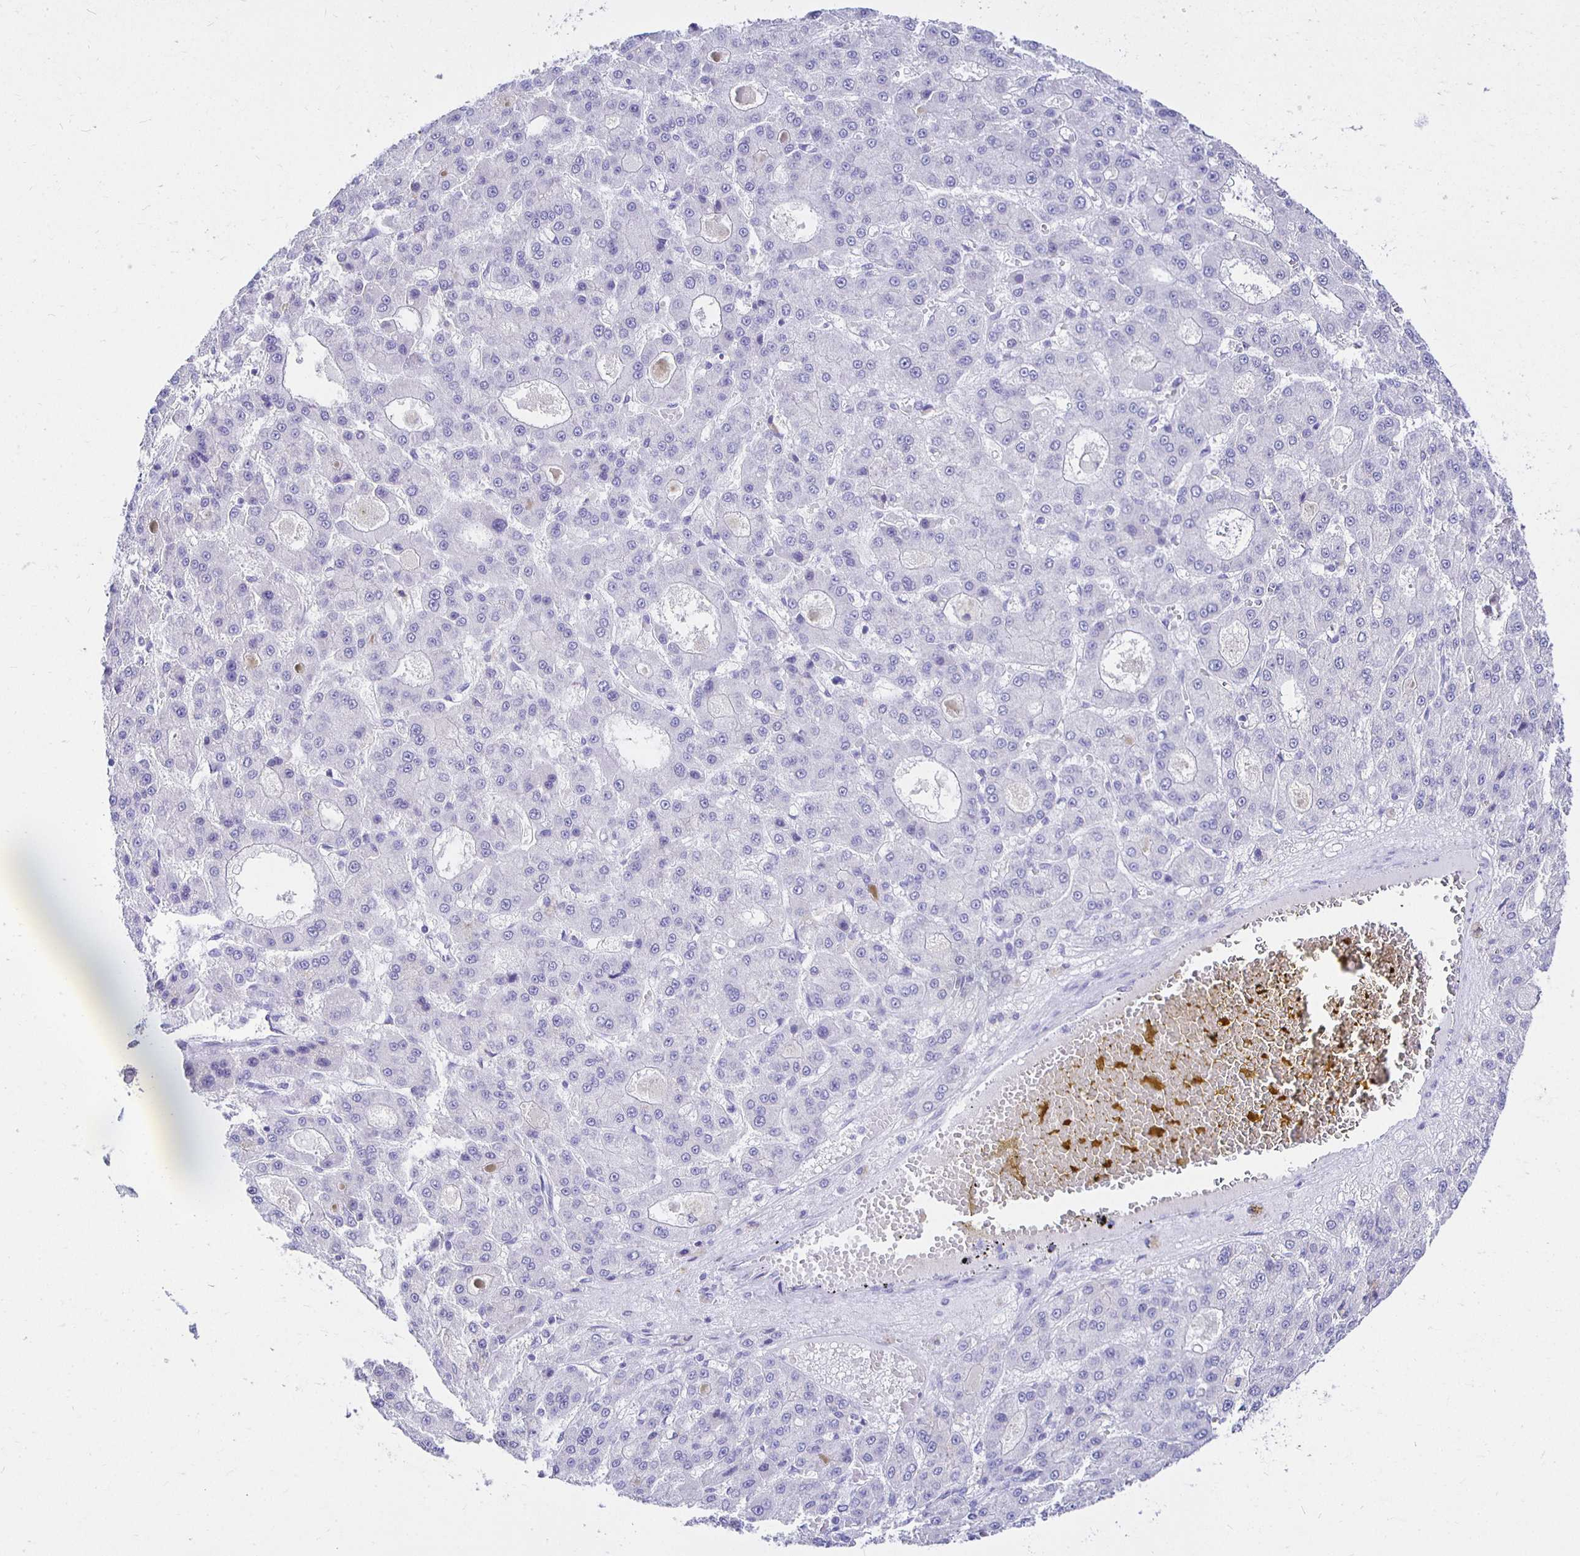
{"staining": {"intensity": "negative", "quantity": "none", "location": "none"}, "tissue": "liver cancer", "cell_type": "Tumor cells", "image_type": "cancer", "snomed": [{"axis": "morphology", "description": "Carcinoma, Hepatocellular, NOS"}, {"axis": "topography", "description": "Liver"}], "caption": "Immunohistochemical staining of human liver hepatocellular carcinoma demonstrates no significant expression in tumor cells.", "gene": "UMOD", "patient": {"sex": "male", "age": 70}}